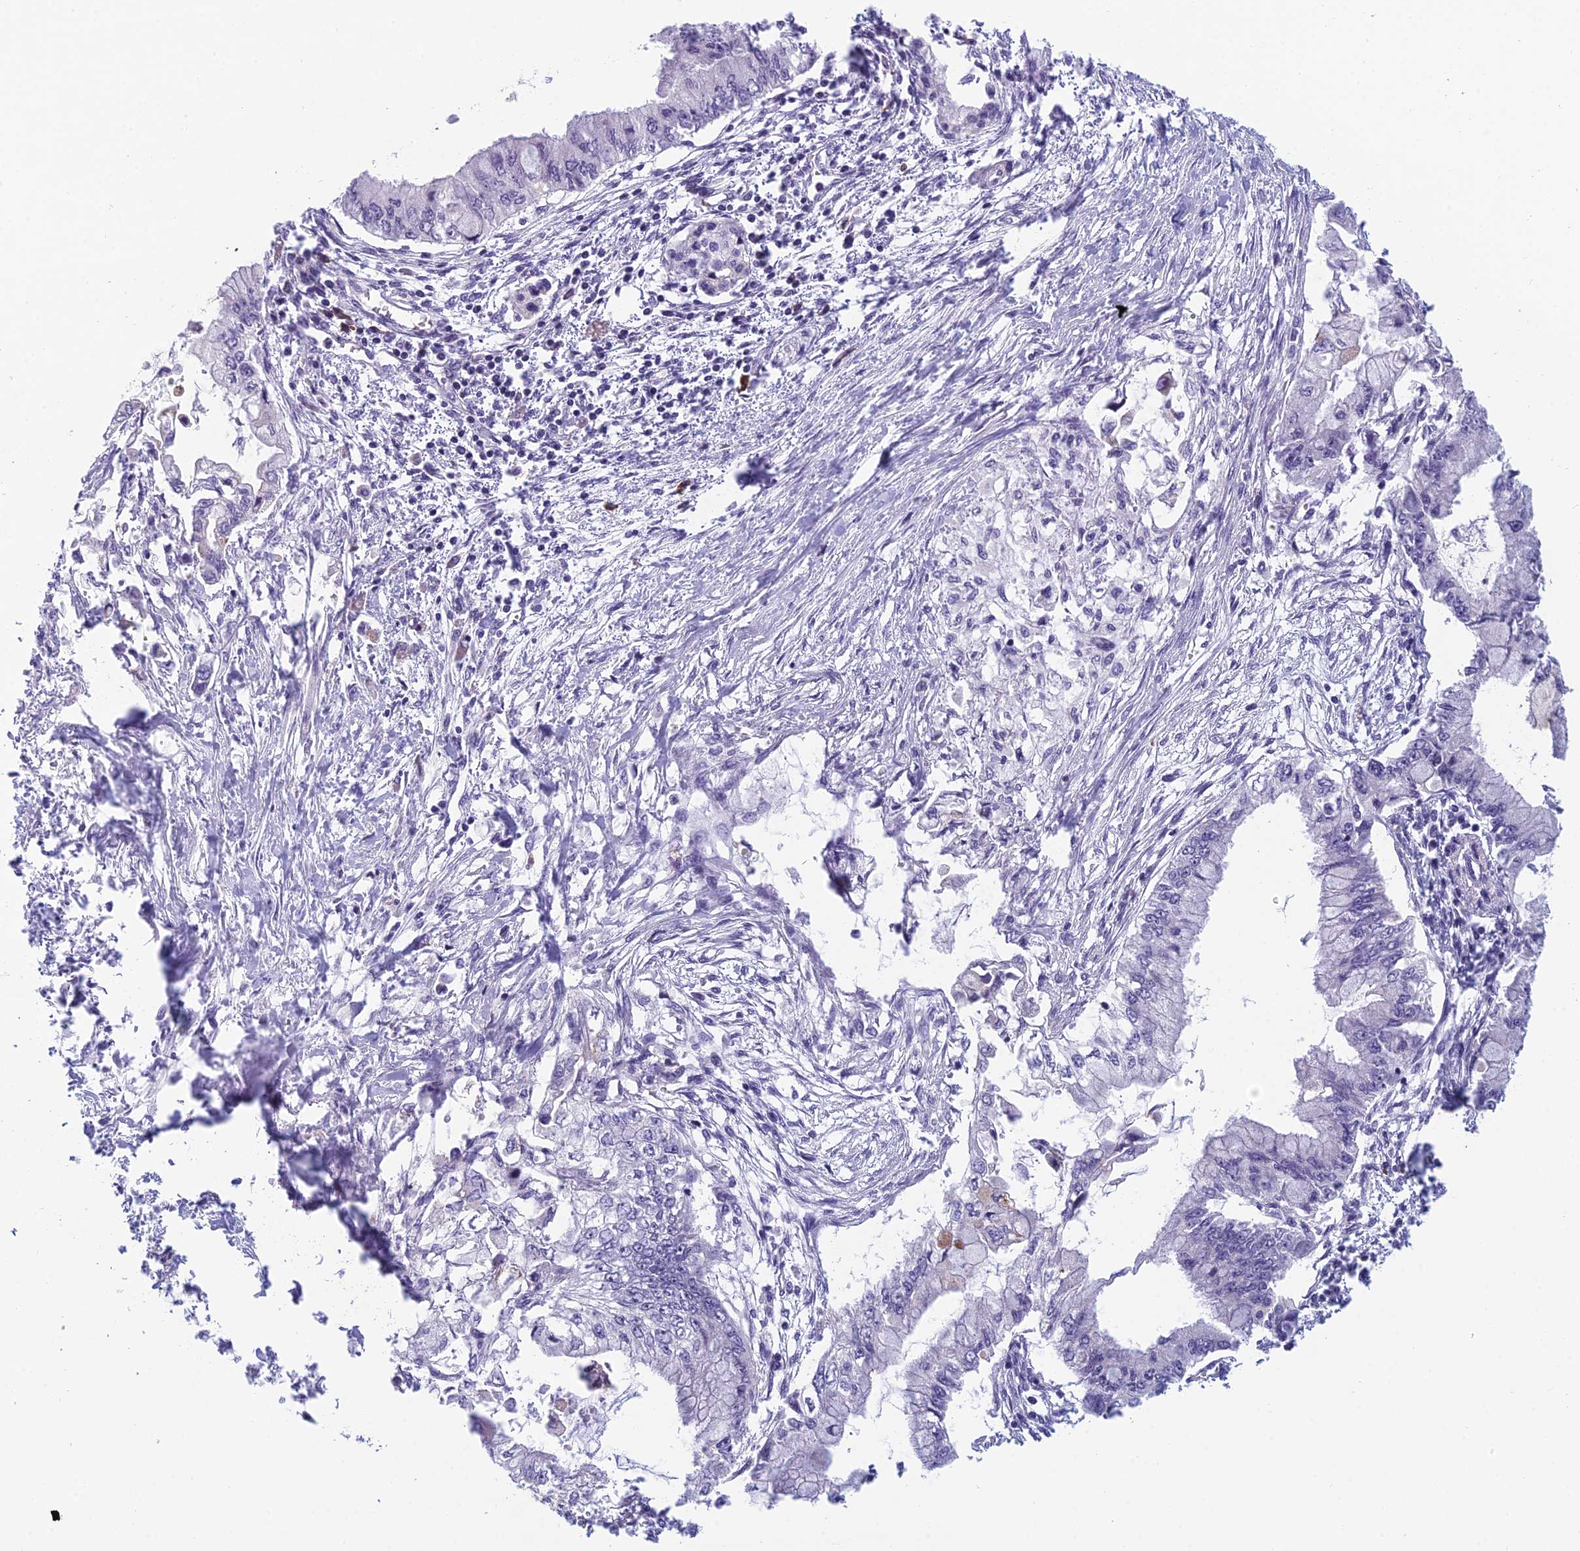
{"staining": {"intensity": "negative", "quantity": "none", "location": "none"}, "tissue": "pancreatic cancer", "cell_type": "Tumor cells", "image_type": "cancer", "snomed": [{"axis": "morphology", "description": "Adenocarcinoma, NOS"}, {"axis": "topography", "description": "Pancreas"}], "caption": "IHC of pancreatic cancer exhibits no staining in tumor cells. Brightfield microscopy of immunohistochemistry stained with DAB (brown) and hematoxylin (blue), captured at high magnification.", "gene": "NOC2L", "patient": {"sex": "male", "age": 48}}